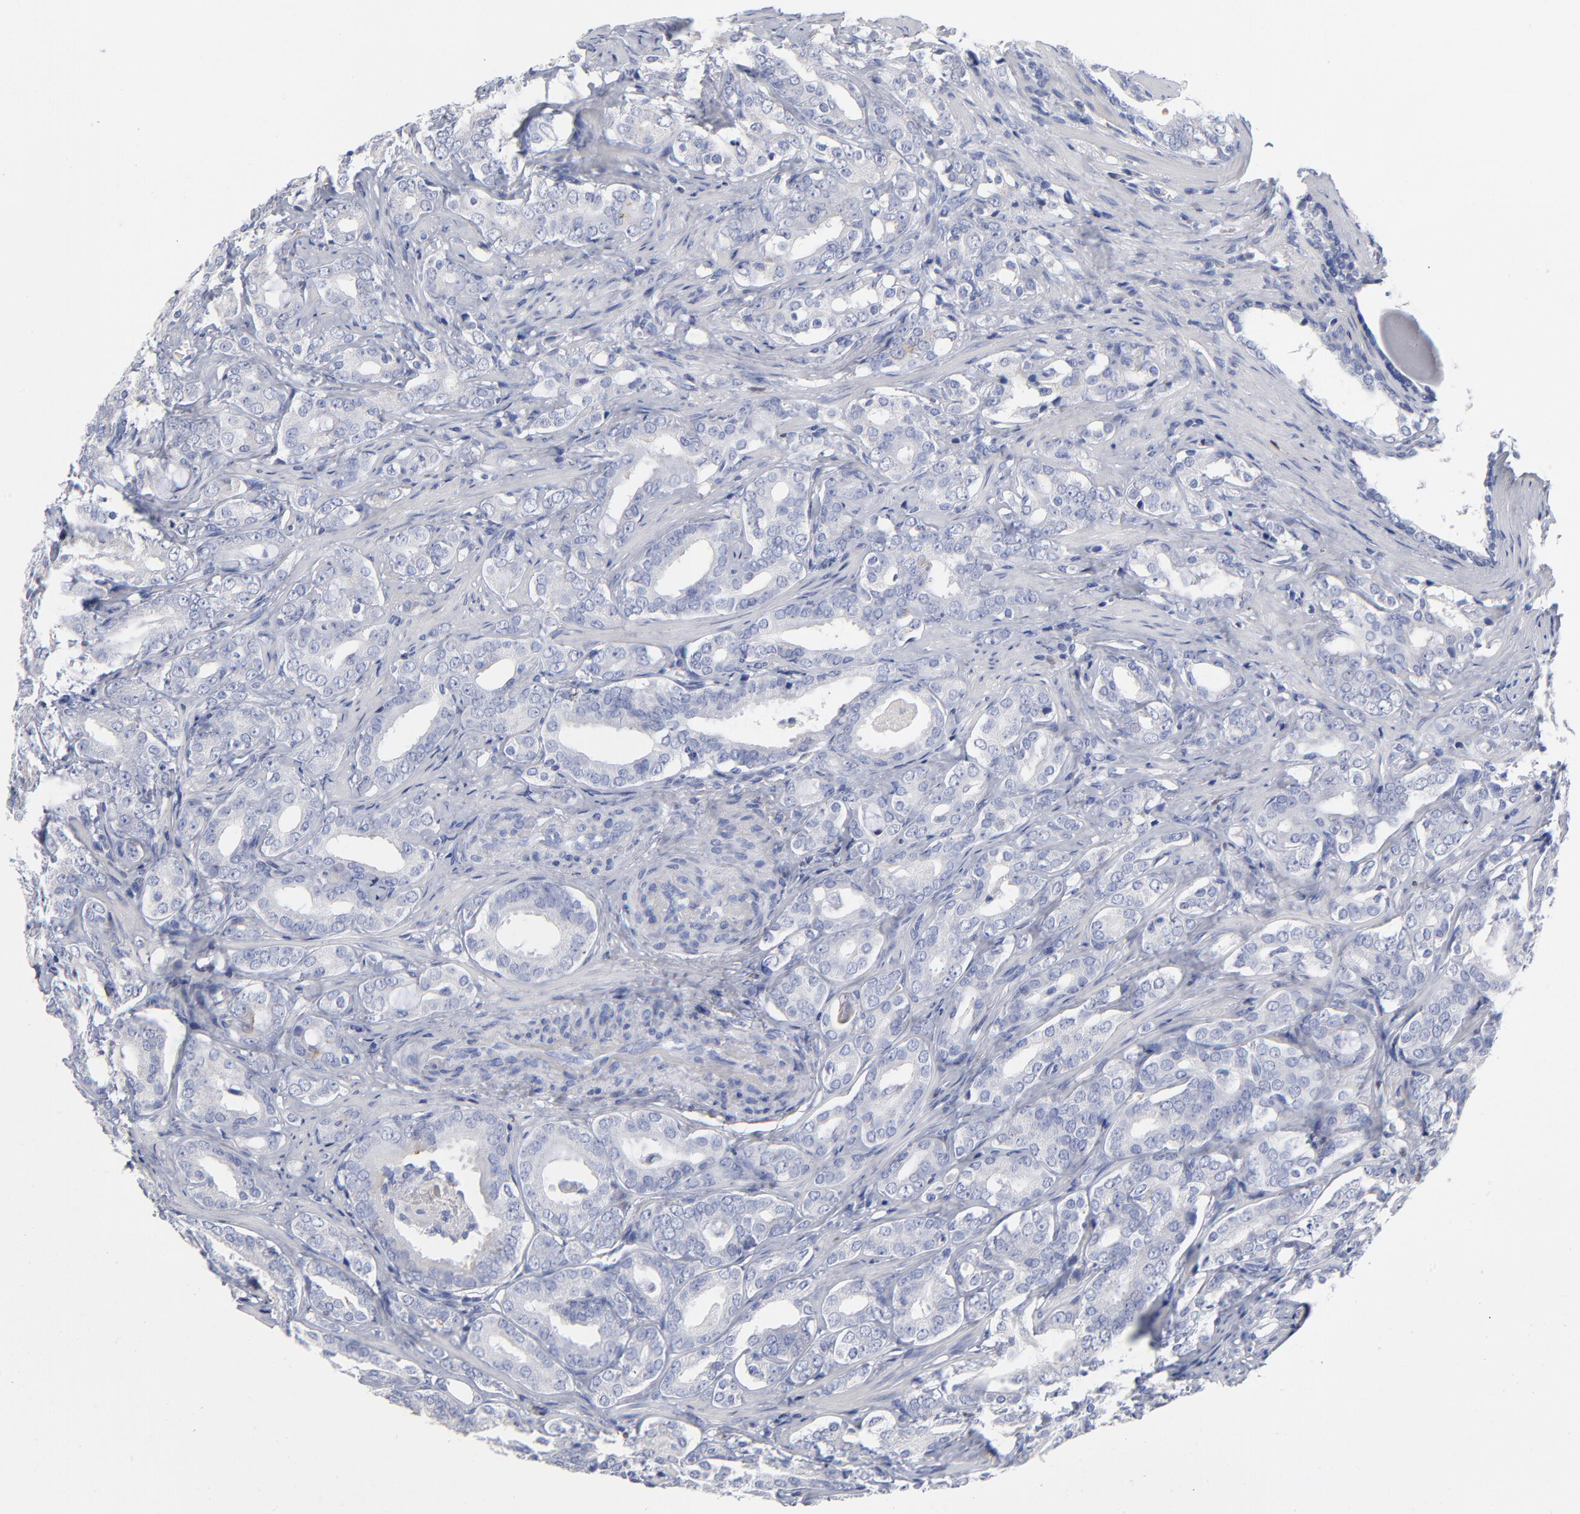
{"staining": {"intensity": "negative", "quantity": "none", "location": "none"}, "tissue": "prostate cancer", "cell_type": "Tumor cells", "image_type": "cancer", "snomed": [{"axis": "morphology", "description": "Adenocarcinoma, Low grade"}, {"axis": "topography", "description": "Prostate"}], "caption": "Adenocarcinoma (low-grade) (prostate) stained for a protein using immunohistochemistry (IHC) shows no expression tumor cells.", "gene": "PTP4A1", "patient": {"sex": "male", "age": 59}}